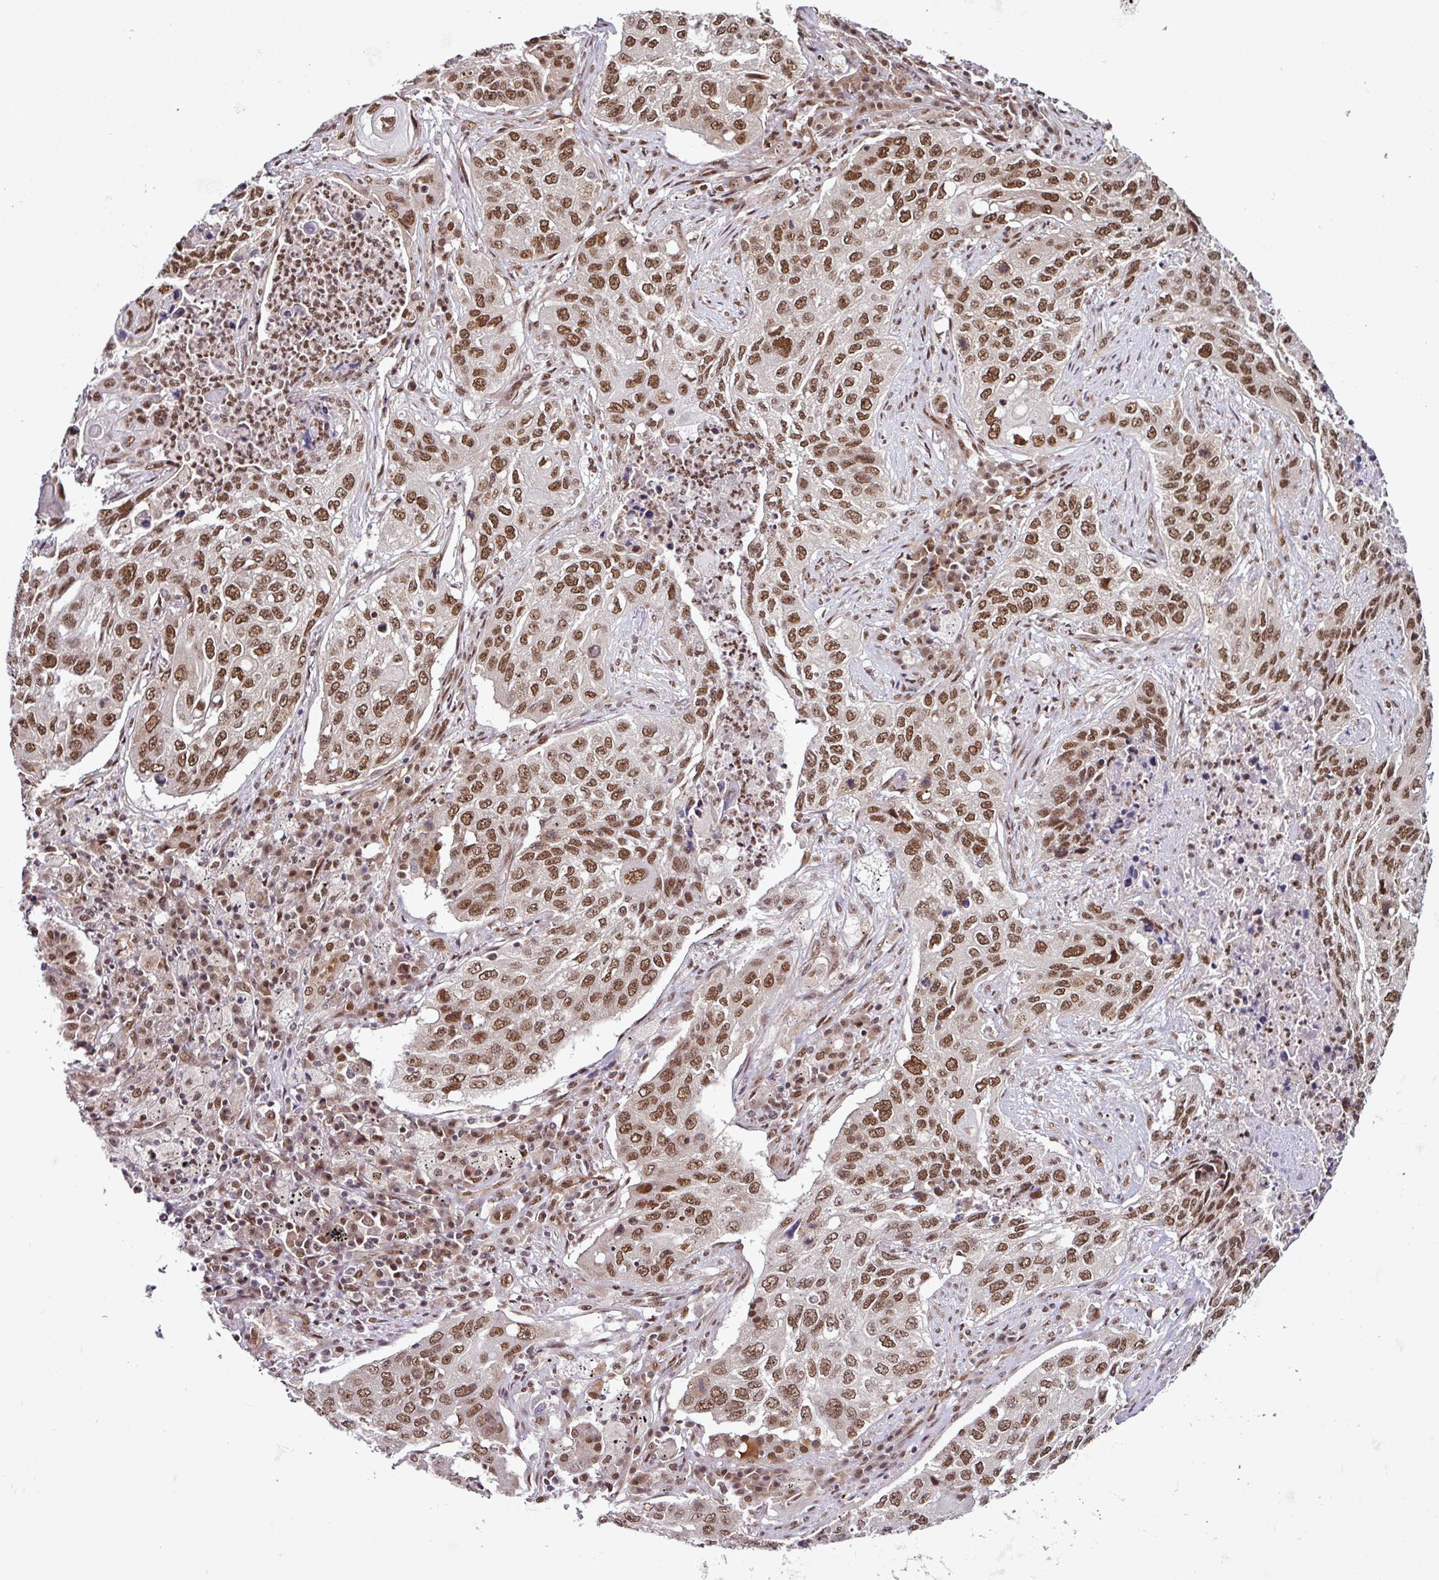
{"staining": {"intensity": "moderate", "quantity": ">75%", "location": "nuclear"}, "tissue": "lung cancer", "cell_type": "Tumor cells", "image_type": "cancer", "snomed": [{"axis": "morphology", "description": "Squamous cell carcinoma, NOS"}, {"axis": "topography", "description": "Lung"}], "caption": "Squamous cell carcinoma (lung) stained for a protein displays moderate nuclear positivity in tumor cells.", "gene": "MORF4L2", "patient": {"sex": "female", "age": 63}}